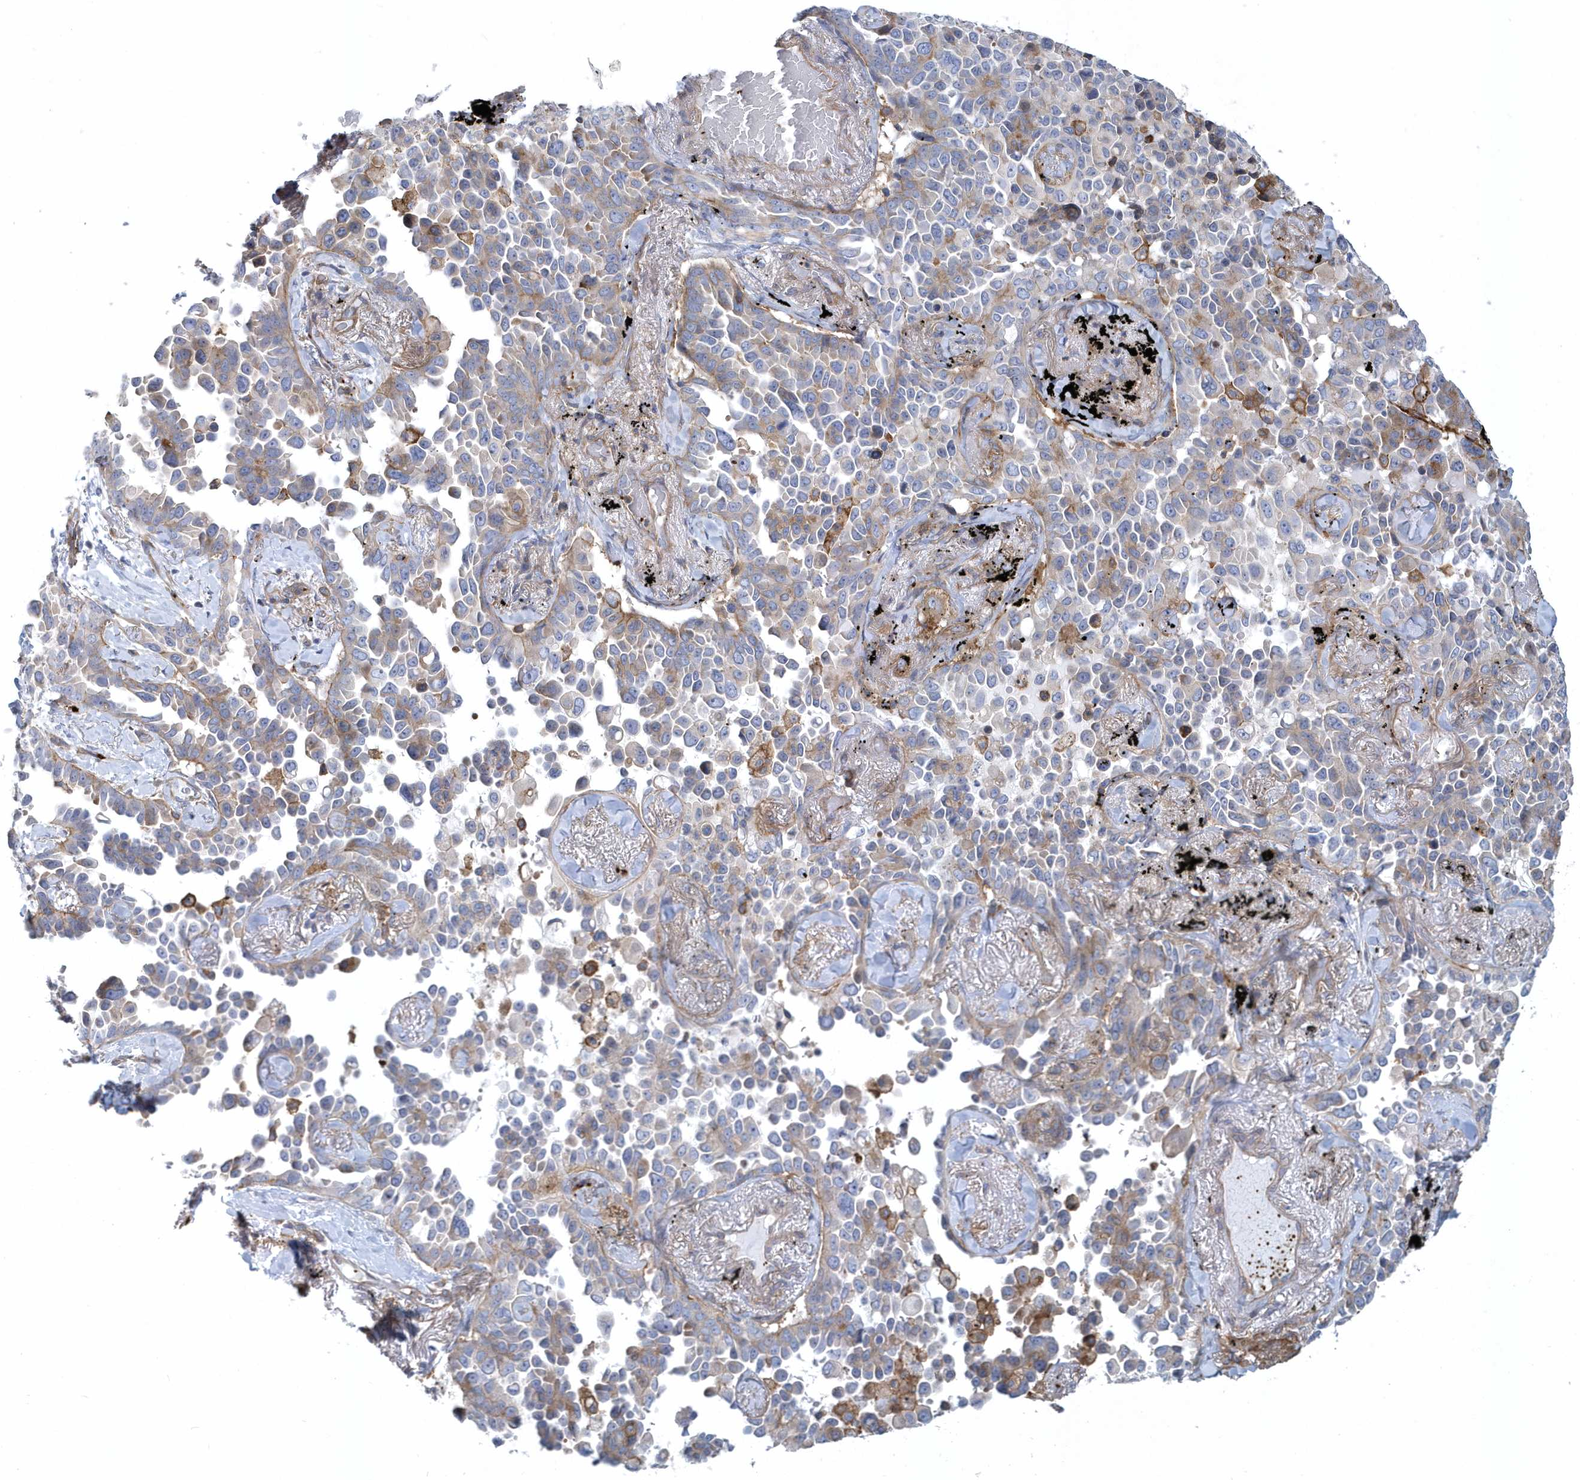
{"staining": {"intensity": "moderate", "quantity": "<25%", "location": "cytoplasmic/membranous"}, "tissue": "lung cancer", "cell_type": "Tumor cells", "image_type": "cancer", "snomed": [{"axis": "morphology", "description": "Adenocarcinoma, NOS"}, {"axis": "topography", "description": "Lung"}], "caption": "Immunohistochemistry (IHC) (DAB (3,3'-diaminobenzidine)) staining of human lung cancer (adenocarcinoma) demonstrates moderate cytoplasmic/membranous protein staining in about <25% of tumor cells.", "gene": "ARAP2", "patient": {"sex": "female", "age": 67}}